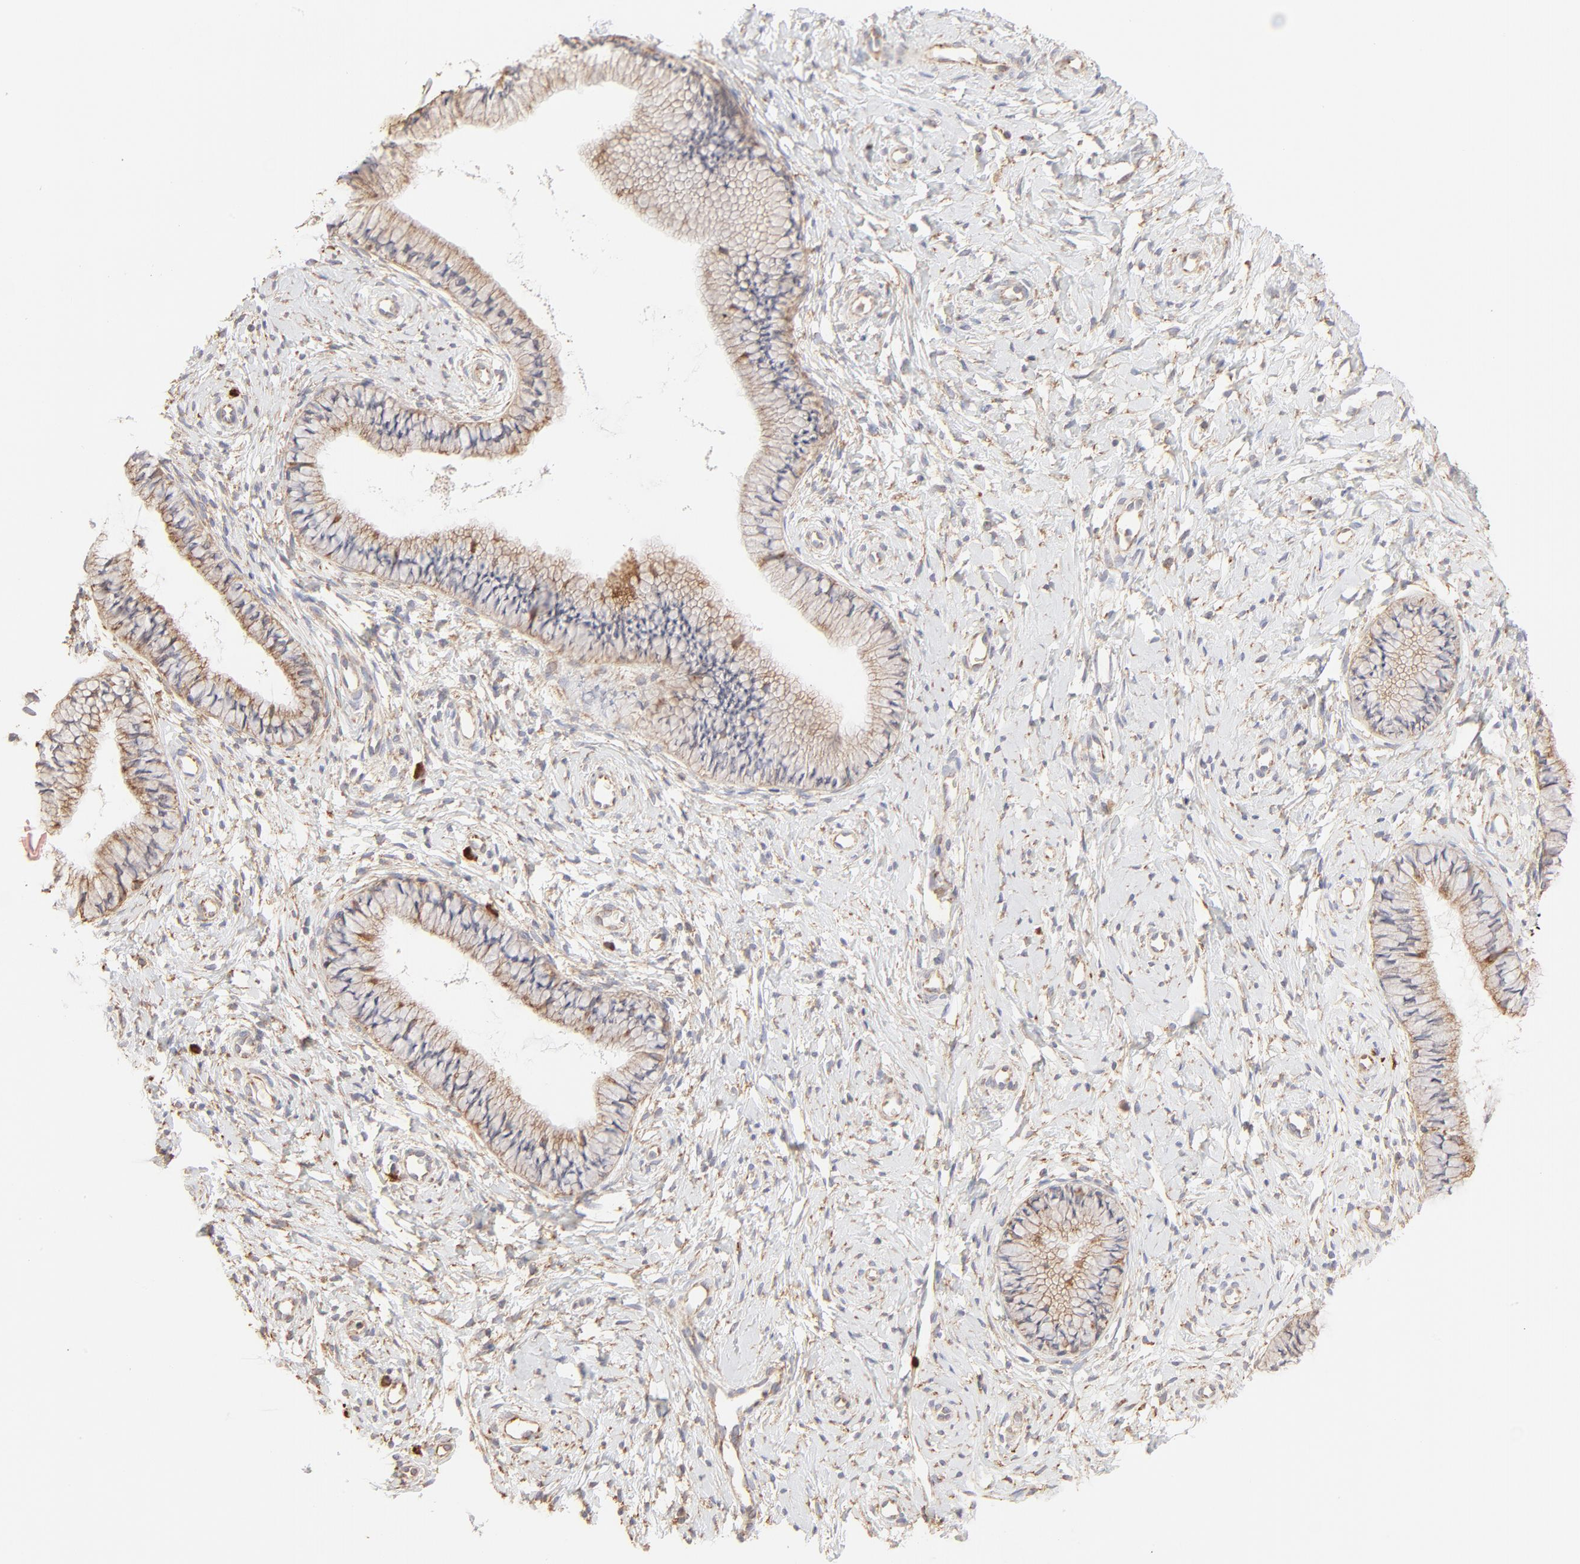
{"staining": {"intensity": "moderate", "quantity": ">75%", "location": "cytoplasmic/membranous"}, "tissue": "cervix", "cell_type": "Glandular cells", "image_type": "normal", "snomed": [{"axis": "morphology", "description": "Normal tissue, NOS"}, {"axis": "topography", "description": "Cervix"}], "caption": "The immunohistochemical stain labels moderate cytoplasmic/membranous positivity in glandular cells of unremarkable cervix.", "gene": "RPS20", "patient": {"sex": "female", "age": 46}}